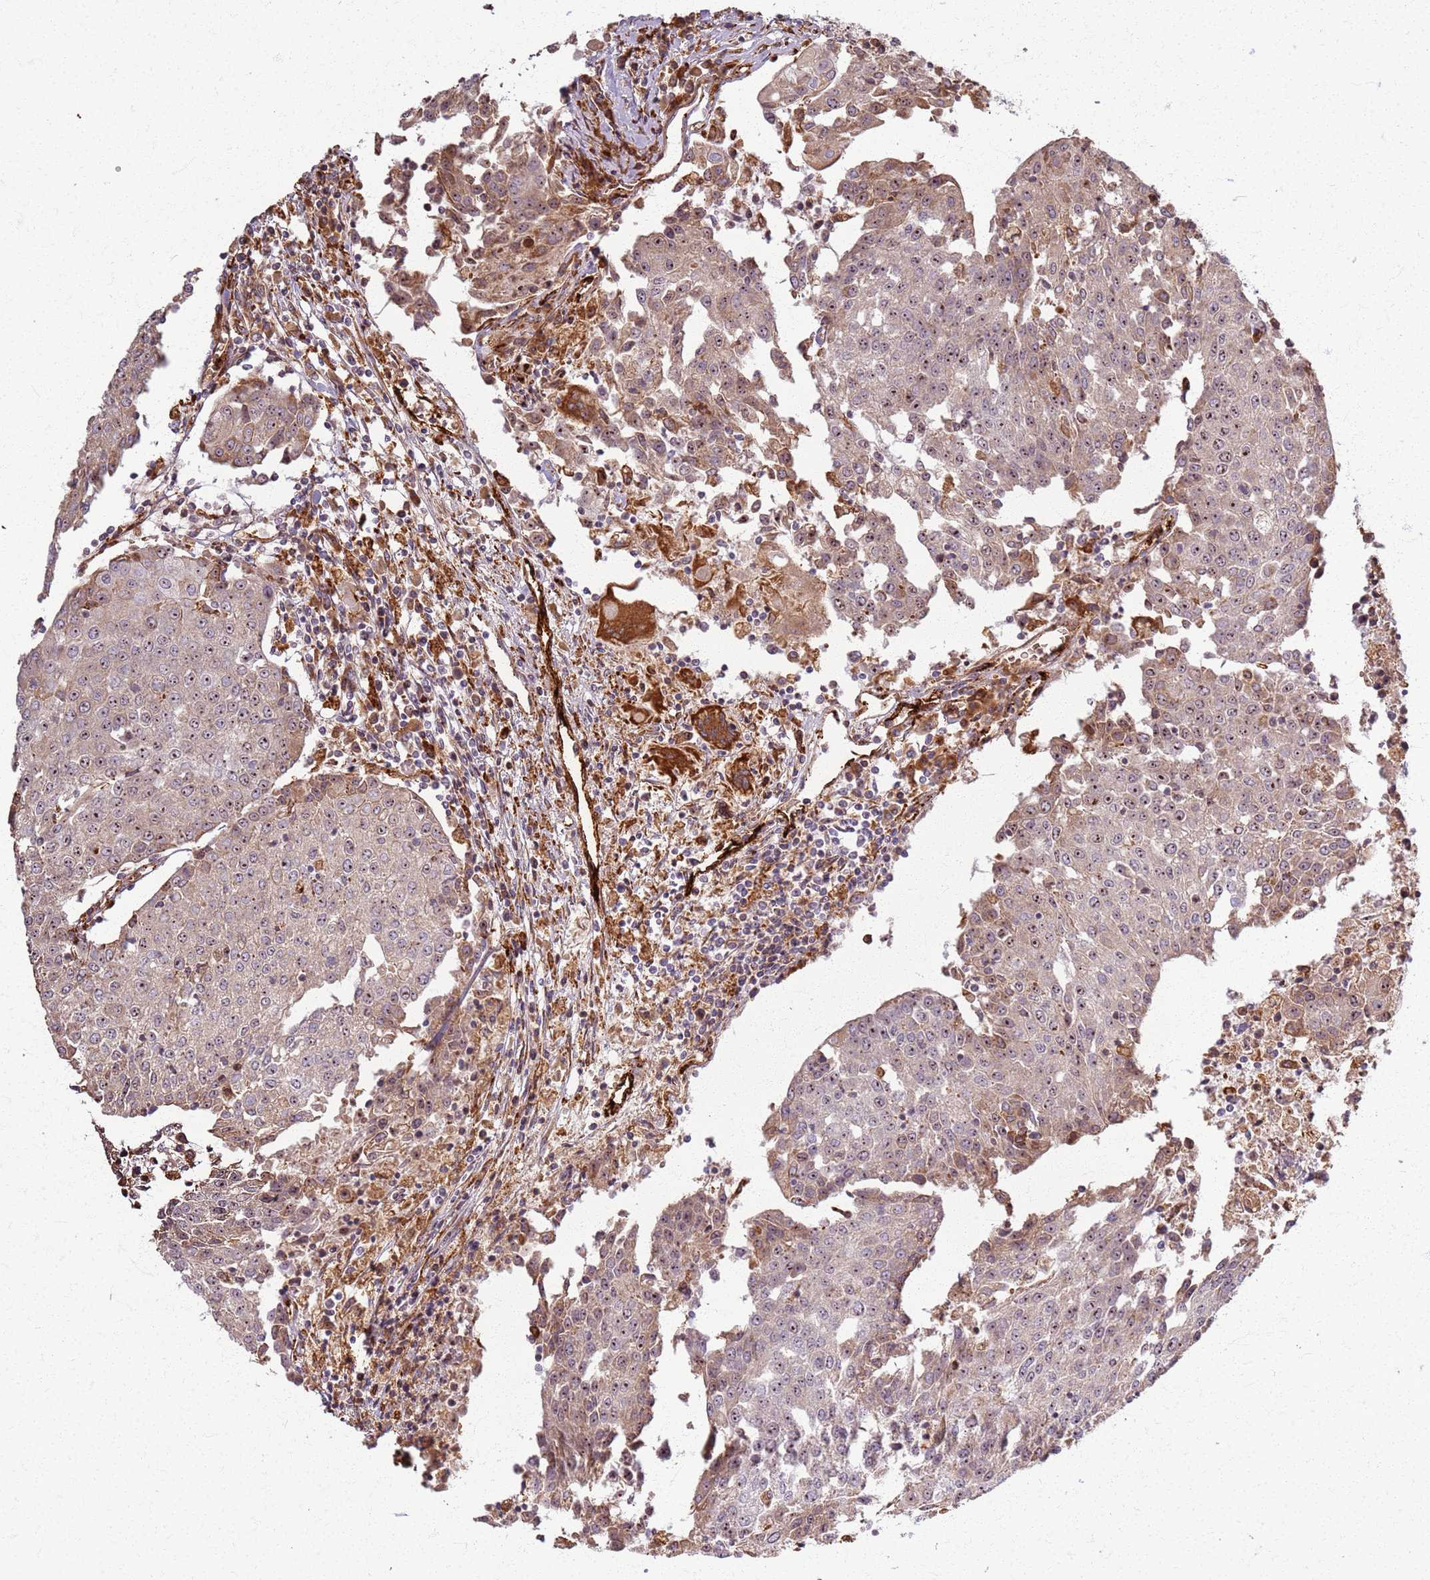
{"staining": {"intensity": "moderate", "quantity": ">75%", "location": "cytoplasmic/membranous,nuclear"}, "tissue": "urothelial cancer", "cell_type": "Tumor cells", "image_type": "cancer", "snomed": [{"axis": "morphology", "description": "Urothelial carcinoma, High grade"}, {"axis": "topography", "description": "Urinary bladder"}], "caption": "A medium amount of moderate cytoplasmic/membranous and nuclear staining is present in approximately >75% of tumor cells in urothelial cancer tissue.", "gene": "KRI1", "patient": {"sex": "female", "age": 85}}